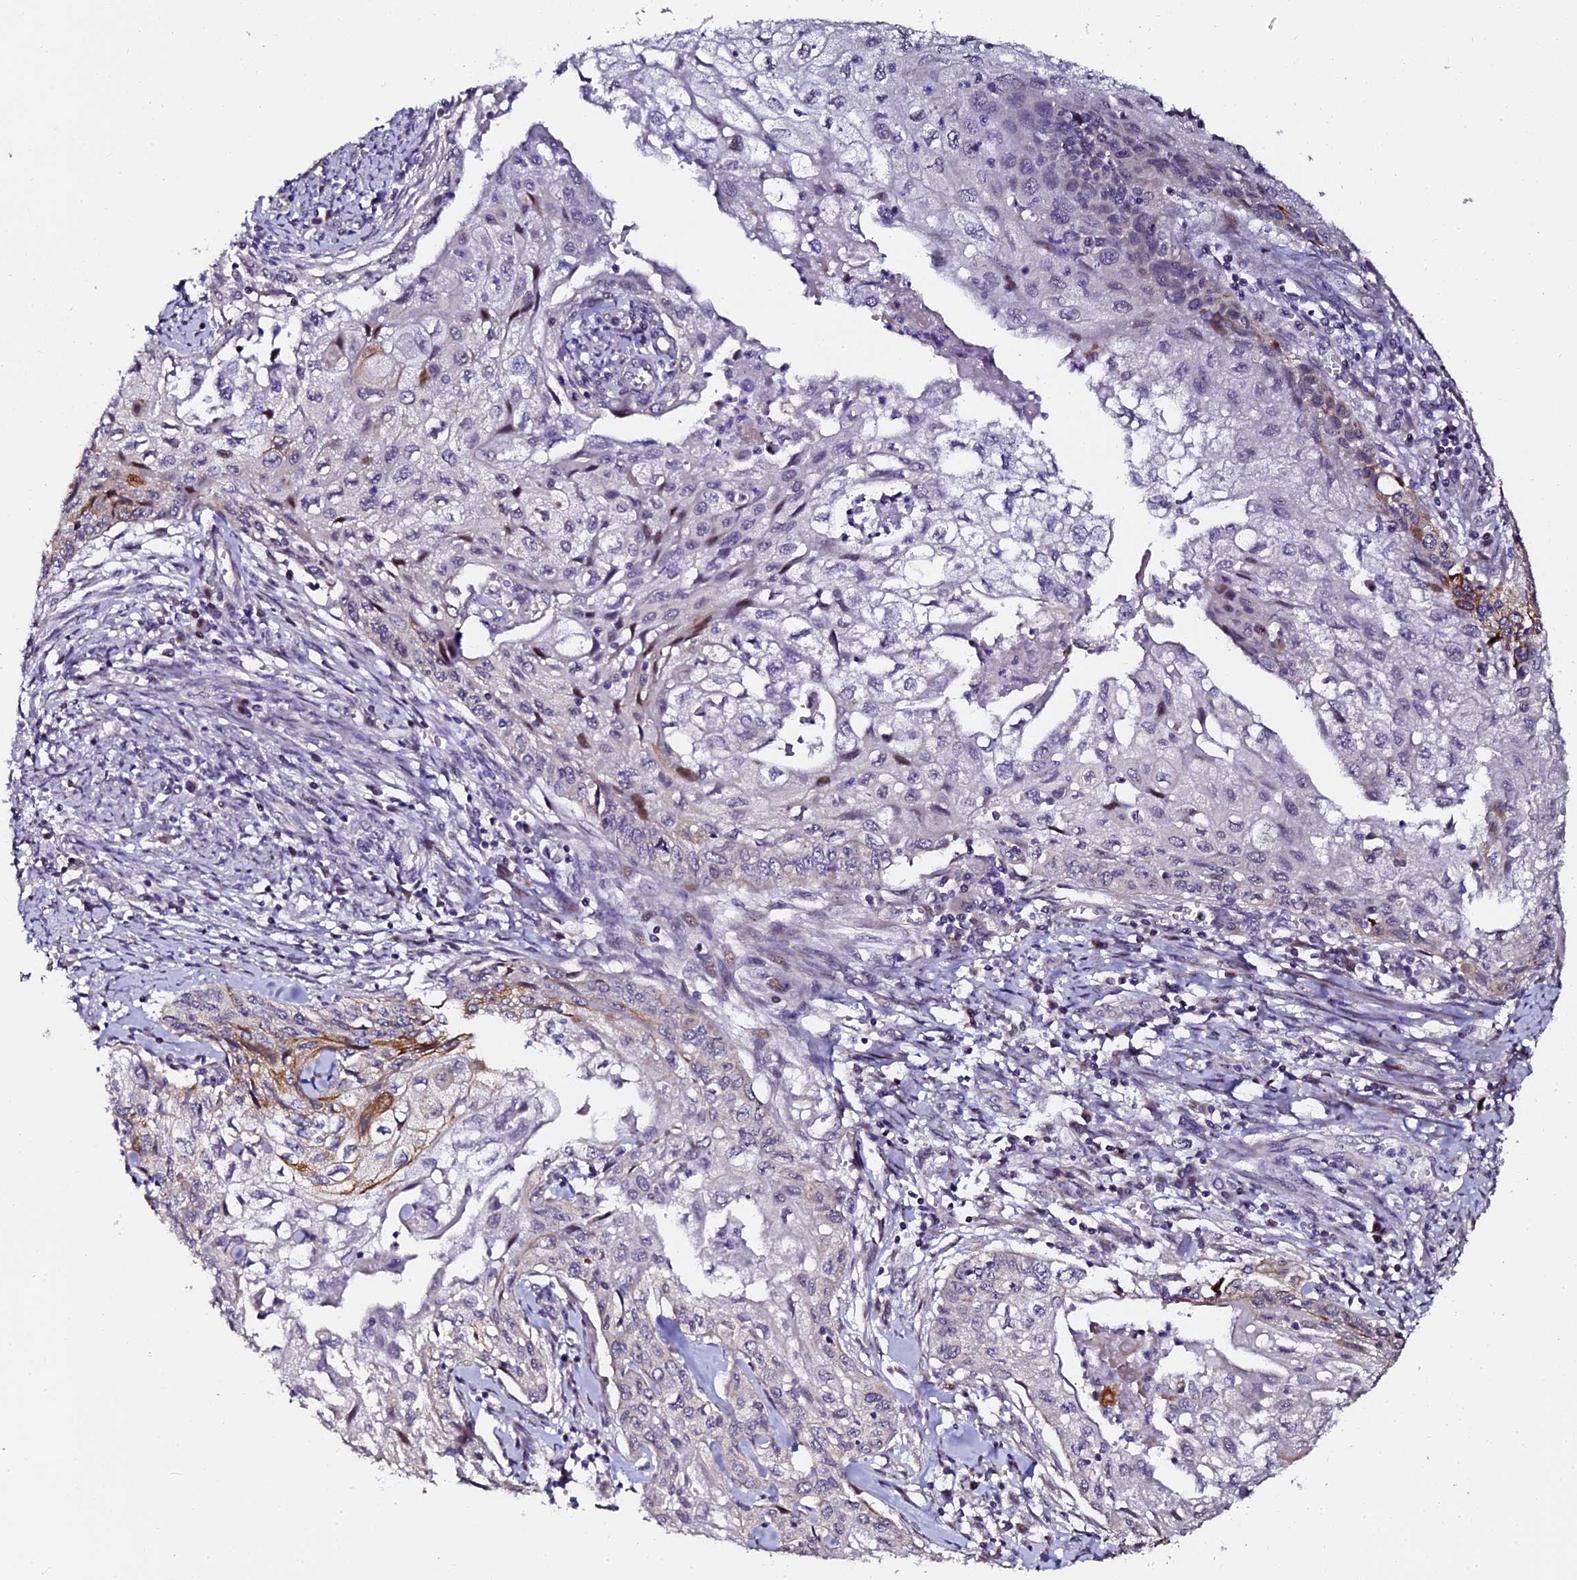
{"staining": {"intensity": "strong", "quantity": "<25%", "location": "cytoplasmic/membranous"}, "tissue": "cervical cancer", "cell_type": "Tumor cells", "image_type": "cancer", "snomed": [{"axis": "morphology", "description": "Squamous cell carcinoma, NOS"}, {"axis": "topography", "description": "Cervix"}], "caption": "Immunohistochemistry (IHC) micrograph of human cervical cancer stained for a protein (brown), which exhibits medium levels of strong cytoplasmic/membranous expression in approximately <25% of tumor cells.", "gene": "GPN3", "patient": {"sex": "female", "age": 67}}